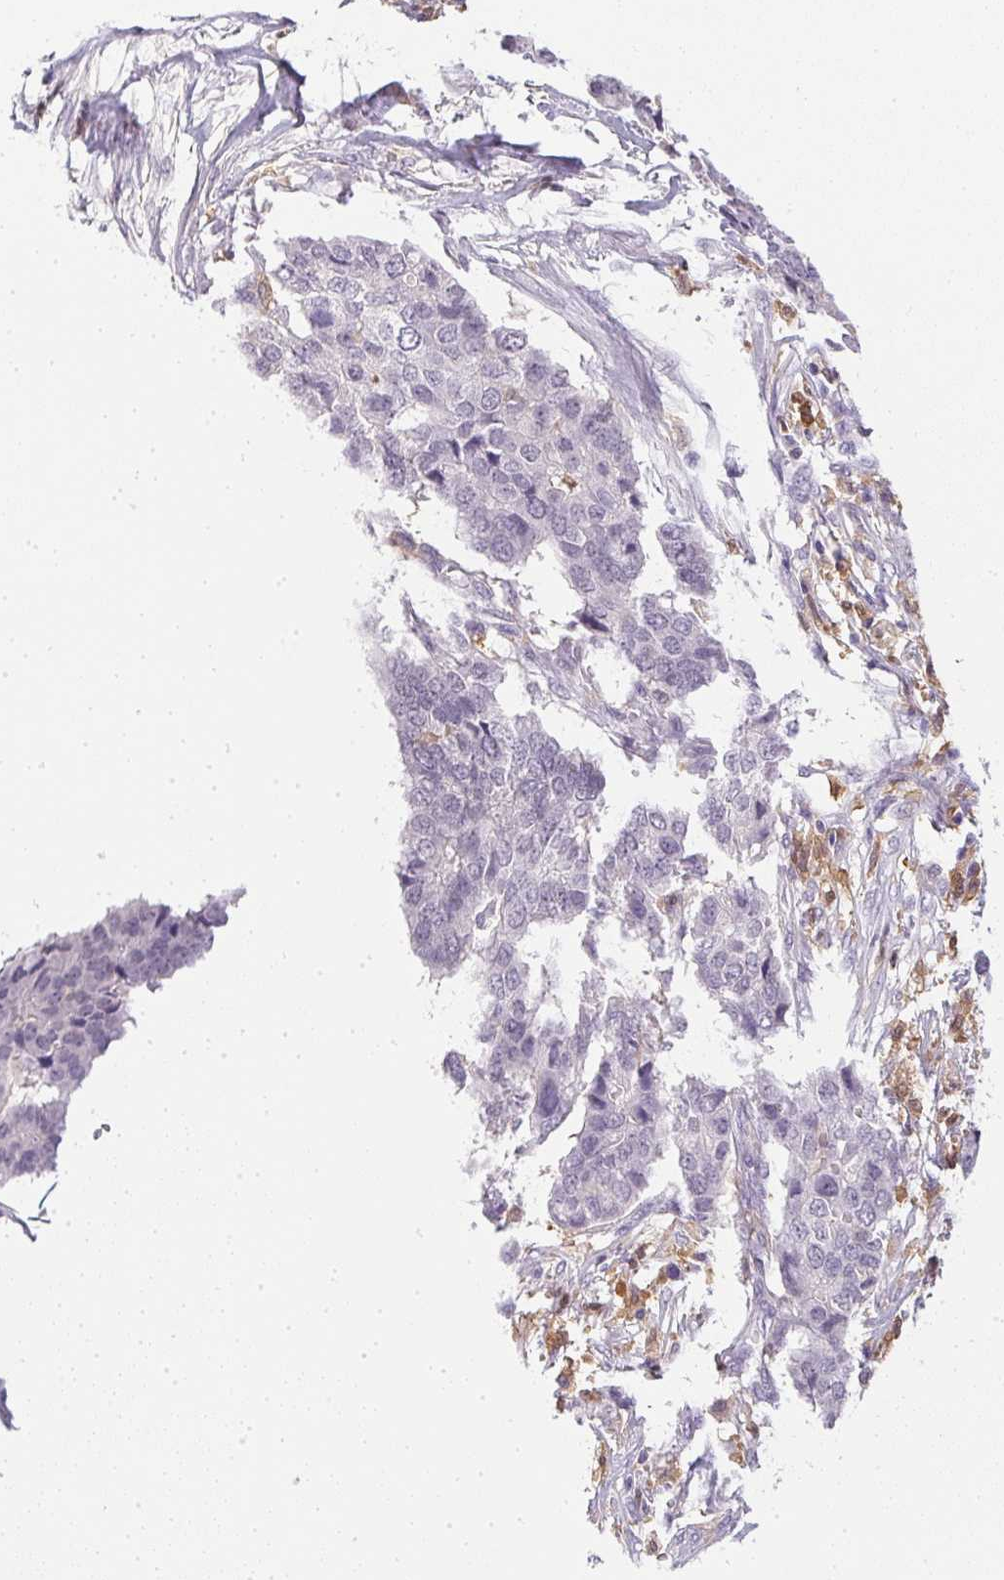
{"staining": {"intensity": "negative", "quantity": "none", "location": "none"}, "tissue": "pancreatic cancer", "cell_type": "Tumor cells", "image_type": "cancer", "snomed": [{"axis": "morphology", "description": "Adenocarcinoma, NOS"}, {"axis": "topography", "description": "Pancreas"}], "caption": "Immunohistochemical staining of adenocarcinoma (pancreatic) demonstrates no significant positivity in tumor cells.", "gene": "DNAJC5G", "patient": {"sex": "male", "age": 50}}